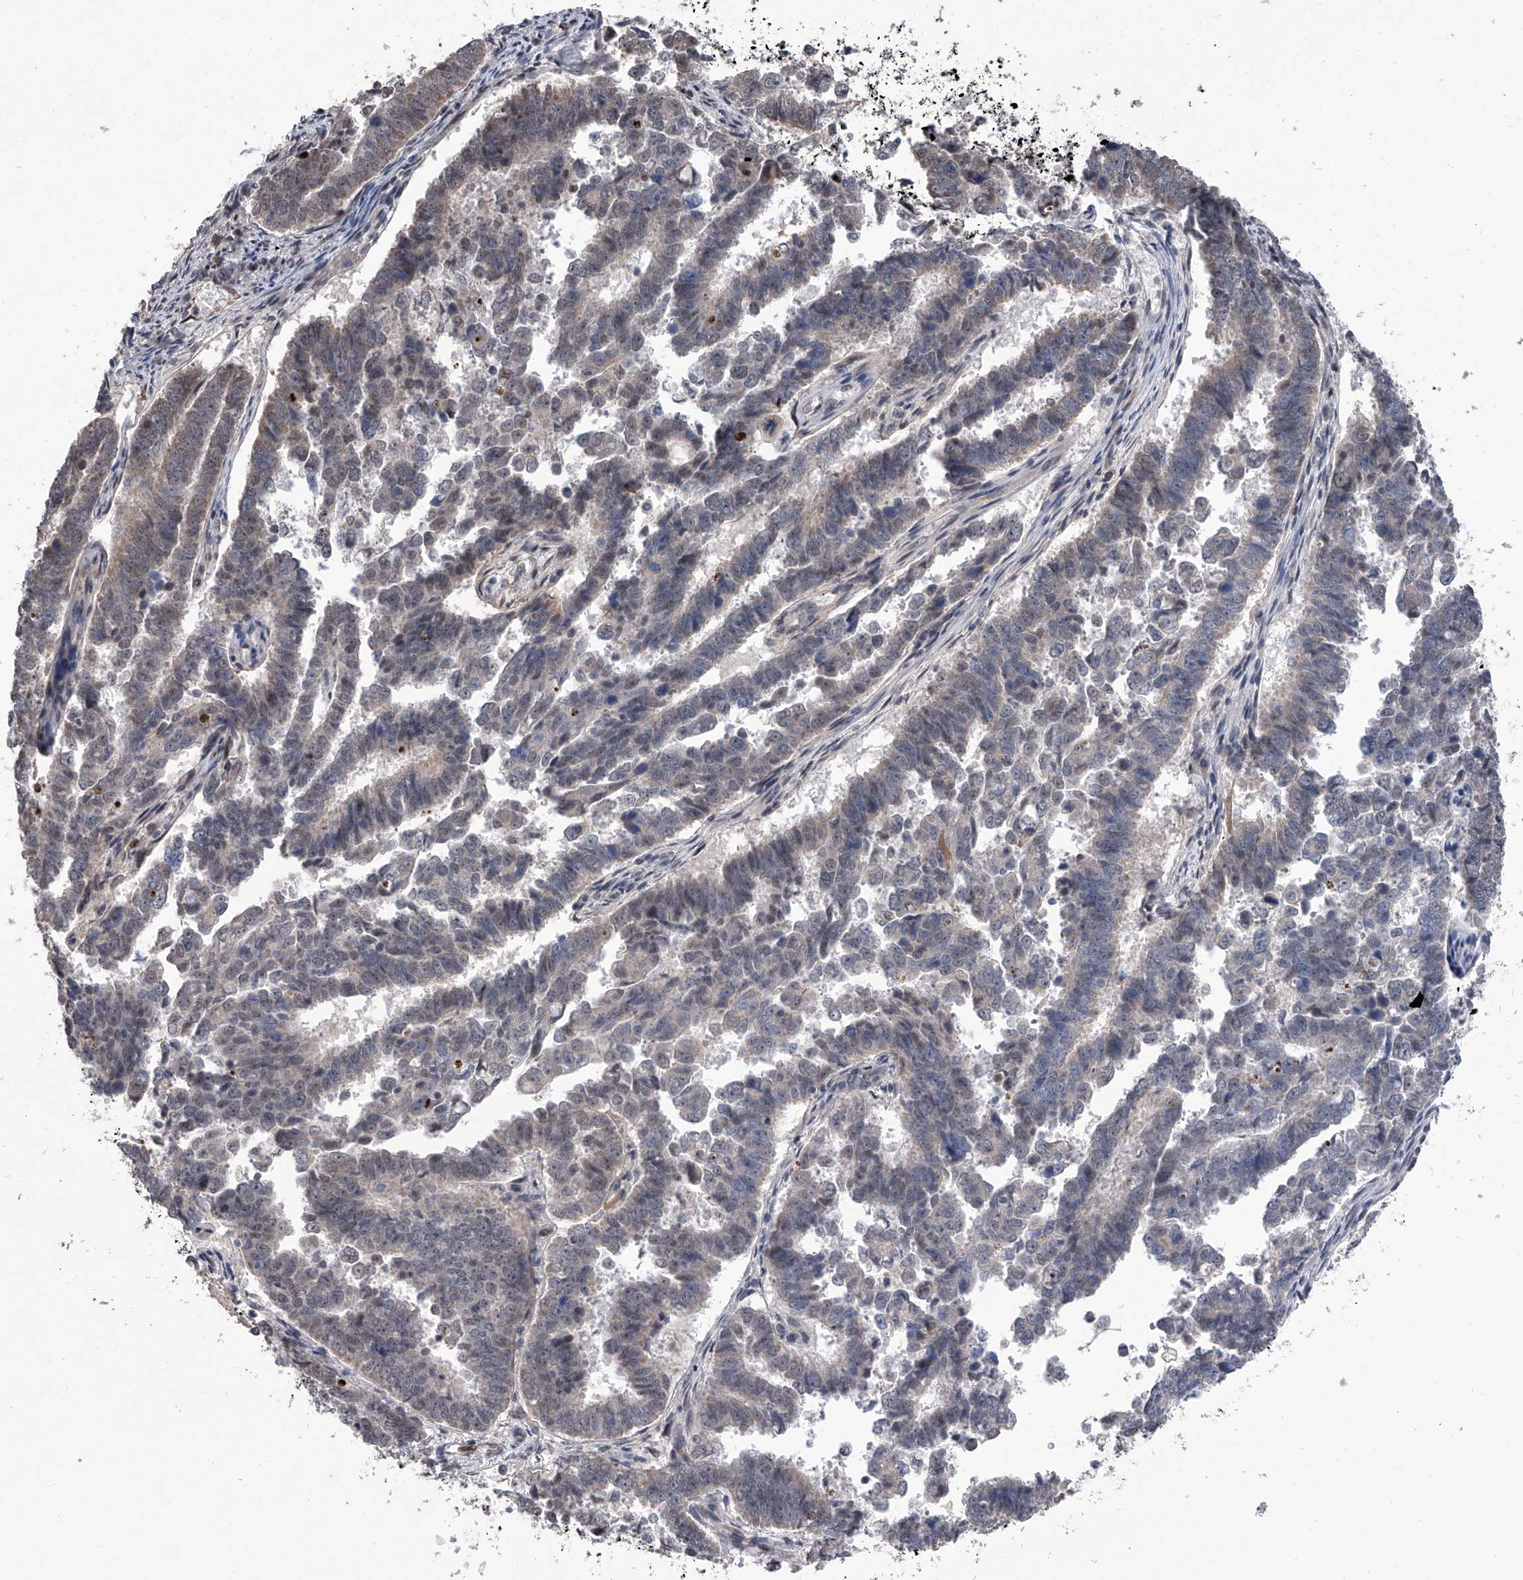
{"staining": {"intensity": "weak", "quantity": "<25%", "location": "cytoplasmic/membranous"}, "tissue": "endometrial cancer", "cell_type": "Tumor cells", "image_type": "cancer", "snomed": [{"axis": "morphology", "description": "Adenocarcinoma, NOS"}, {"axis": "topography", "description": "Endometrium"}], "caption": "There is no significant positivity in tumor cells of endometrial adenocarcinoma.", "gene": "ZNF426", "patient": {"sex": "female", "age": 75}}